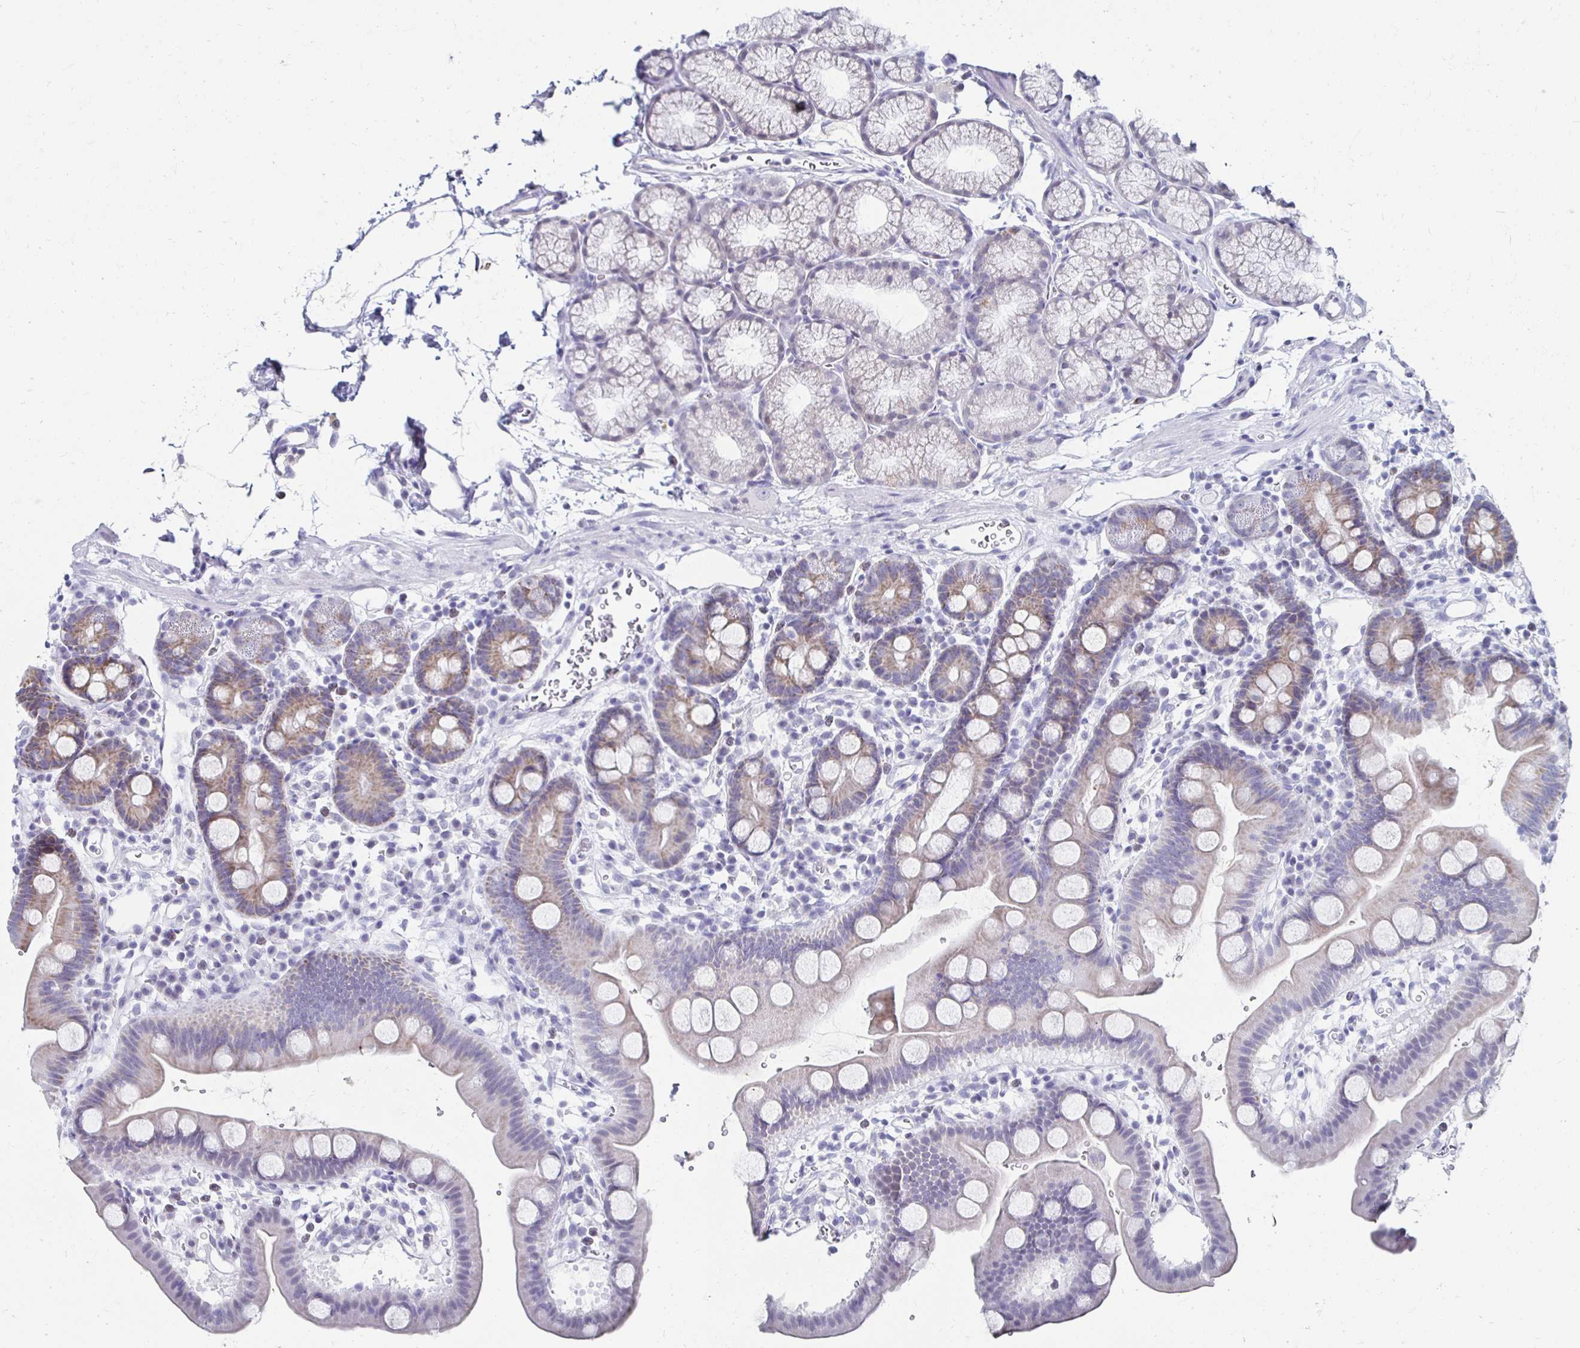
{"staining": {"intensity": "moderate", "quantity": "25%-75%", "location": "cytoplasmic/membranous"}, "tissue": "duodenum", "cell_type": "Glandular cells", "image_type": "normal", "snomed": [{"axis": "morphology", "description": "Normal tissue, NOS"}, {"axis": "topography", "description": "Duodenum"}], "caption": "Protein expression analysis of benign duodenum shows moderate cytoplasmic/membranous expression in approximately 25%-75% of glandular cells.", "gene": "NOCT", "patient": {"sex": "male", "age": 59}}